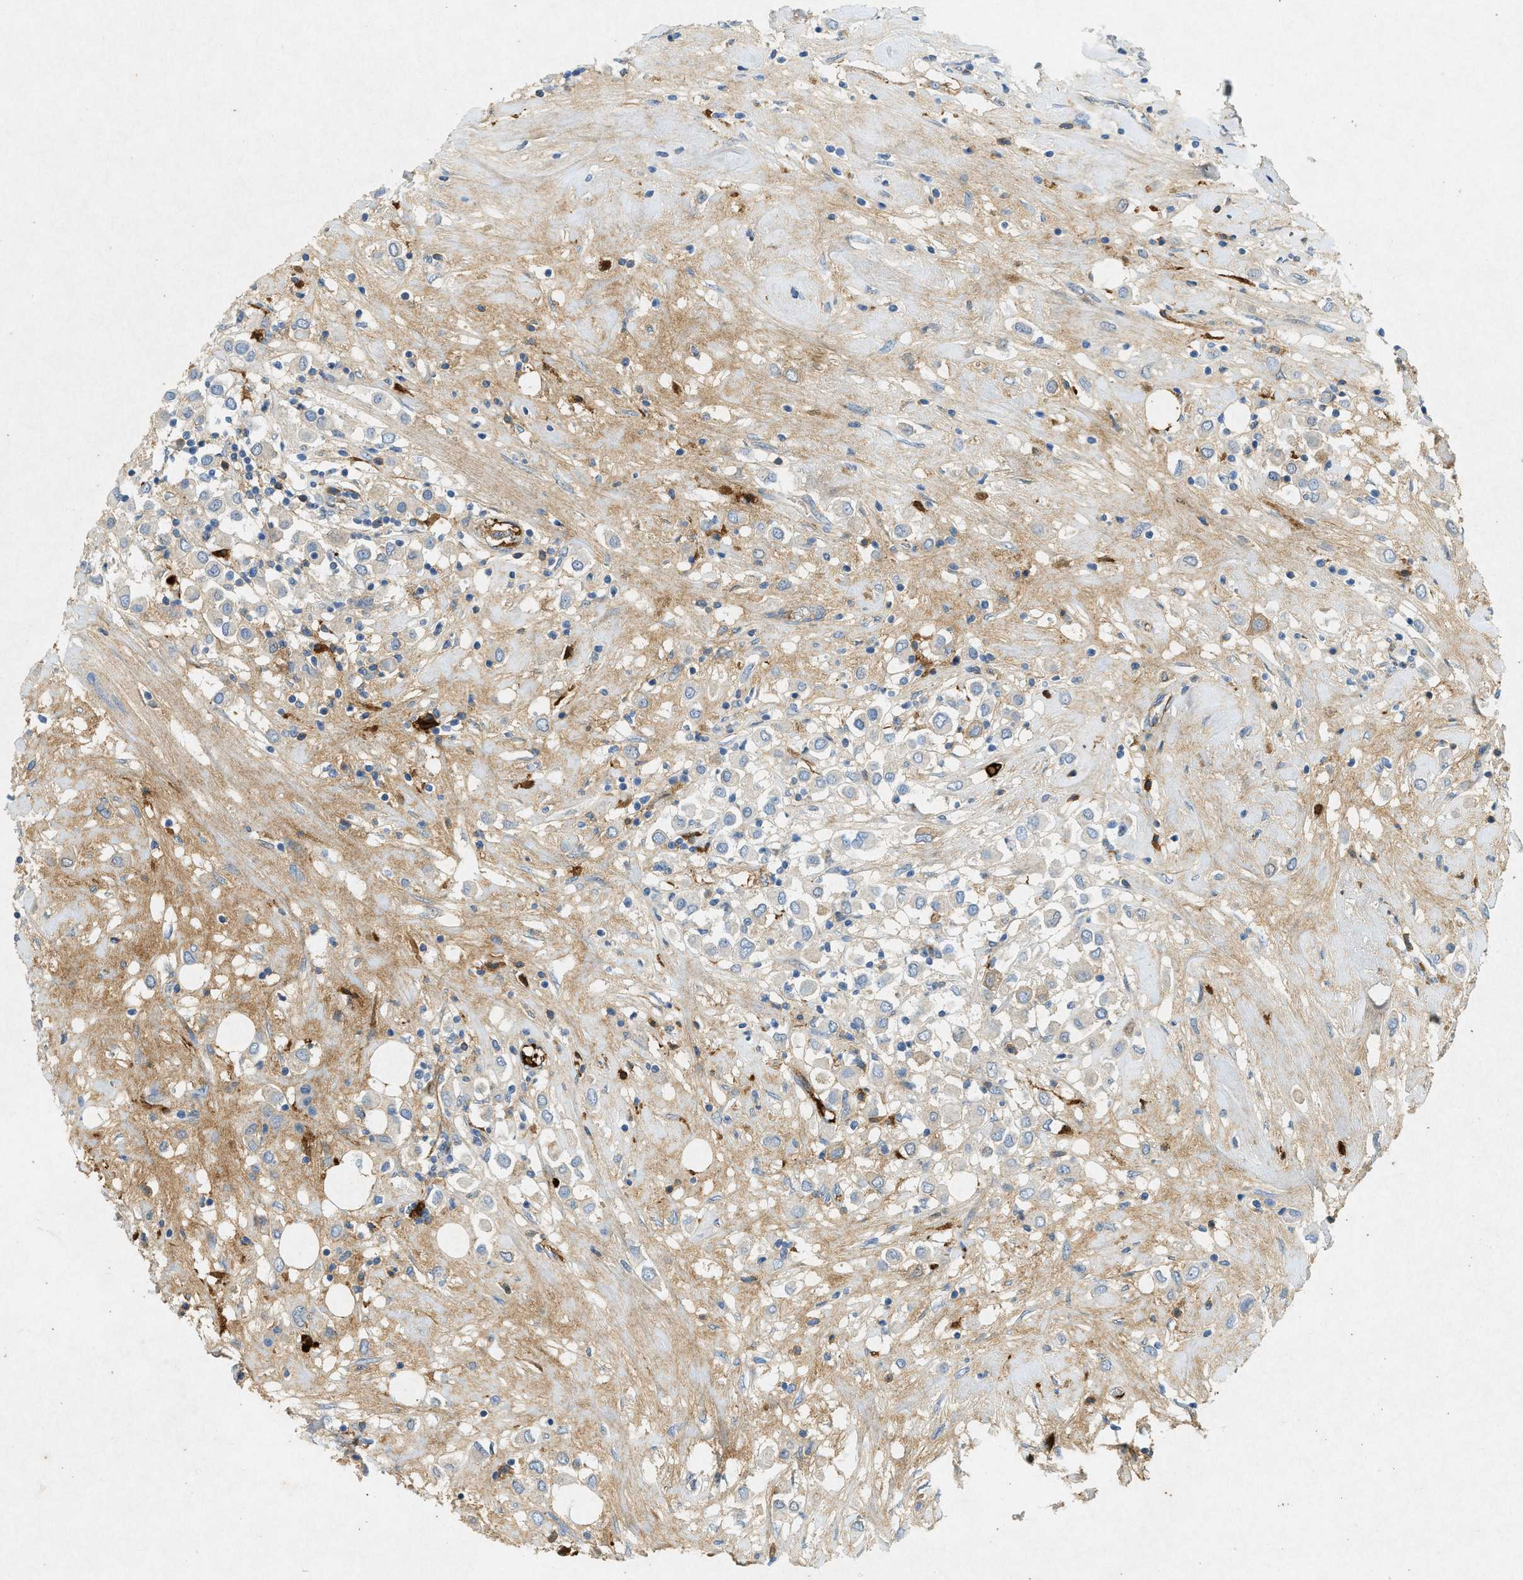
{"staining": {"intensity": "moderate", "quantity": "25%-75%", "location": "cytoplasmic/membranous"}, "tissue": "breast cancer", "cell_type": "Tumor cells", "image_type": "cancer", "snomed": [{"axis": "morphology", "description": "Duct carcinoma"}, {"axis": "topography", "description": "Breast"}], "caption": "Human intraductal carcinoma (breast) stained with a brown dye exhibits moderate cytoplasmic/membranous positive positivity in approximately 25%-75% of tumor cells.", "gene": "F2", "patient": {"sex": "female", "age": 61}}